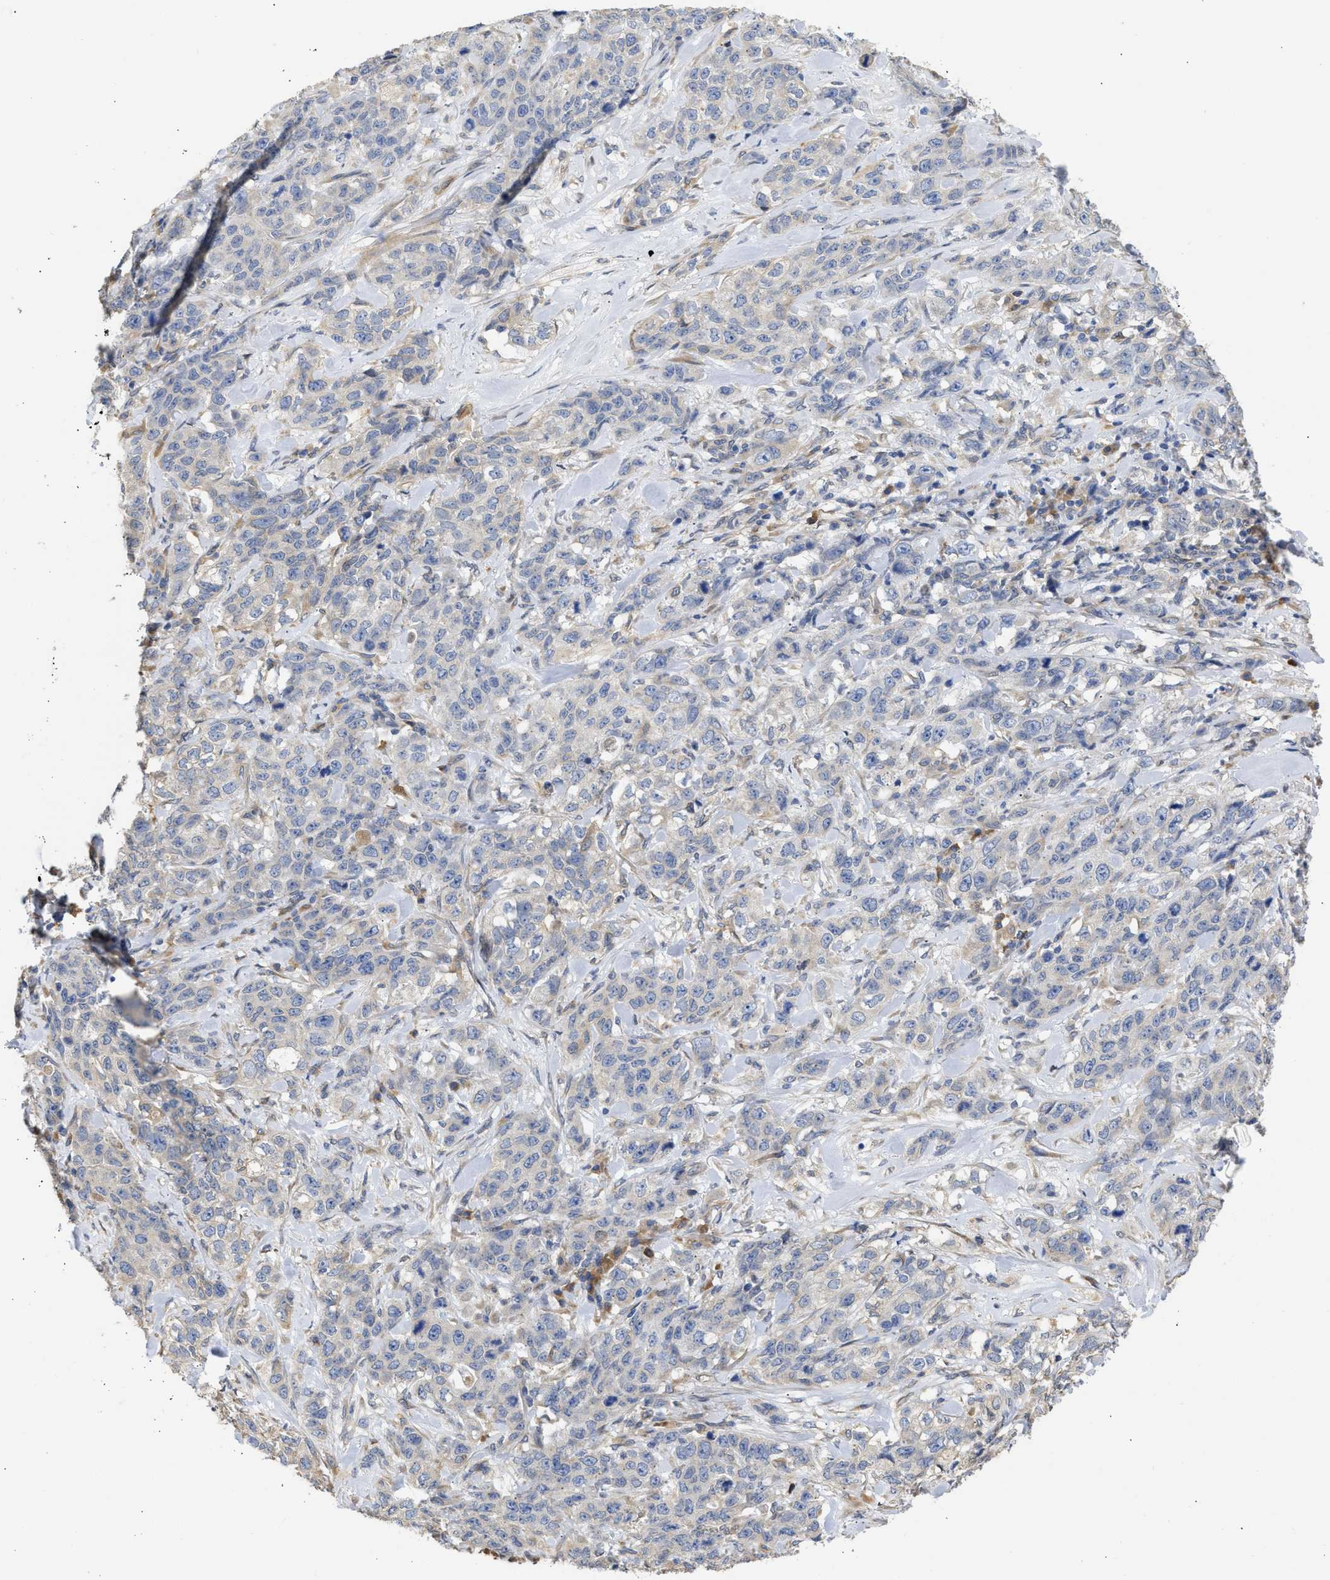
{"staining": {"intensity": "negative", "quantity": "none", "location": "none"}, "tissue": "stomach cancer", "cell_type": "Tumor cells", "image_type": "cancer", "snomed": [{"axis": "morphology", "description": "Adenocarcinoma, NOS"}, {"axis": "topography", "description": "Stomach"}], "caption": "Immunohistochemistry histopathology image of human stomach cancer (adenocarcinoma) stained for a protein (brown), which exhibits no staining in tumor cells. (Stains: DAB (3,3'-diaminobenzidine) immunohistochemistry (IHC) with hematoxylin counter stain, Microscopy: brightfield microscopy at high magnification).", "gene": "TMED1", "patient": {"sex": "male", "age": 48}}